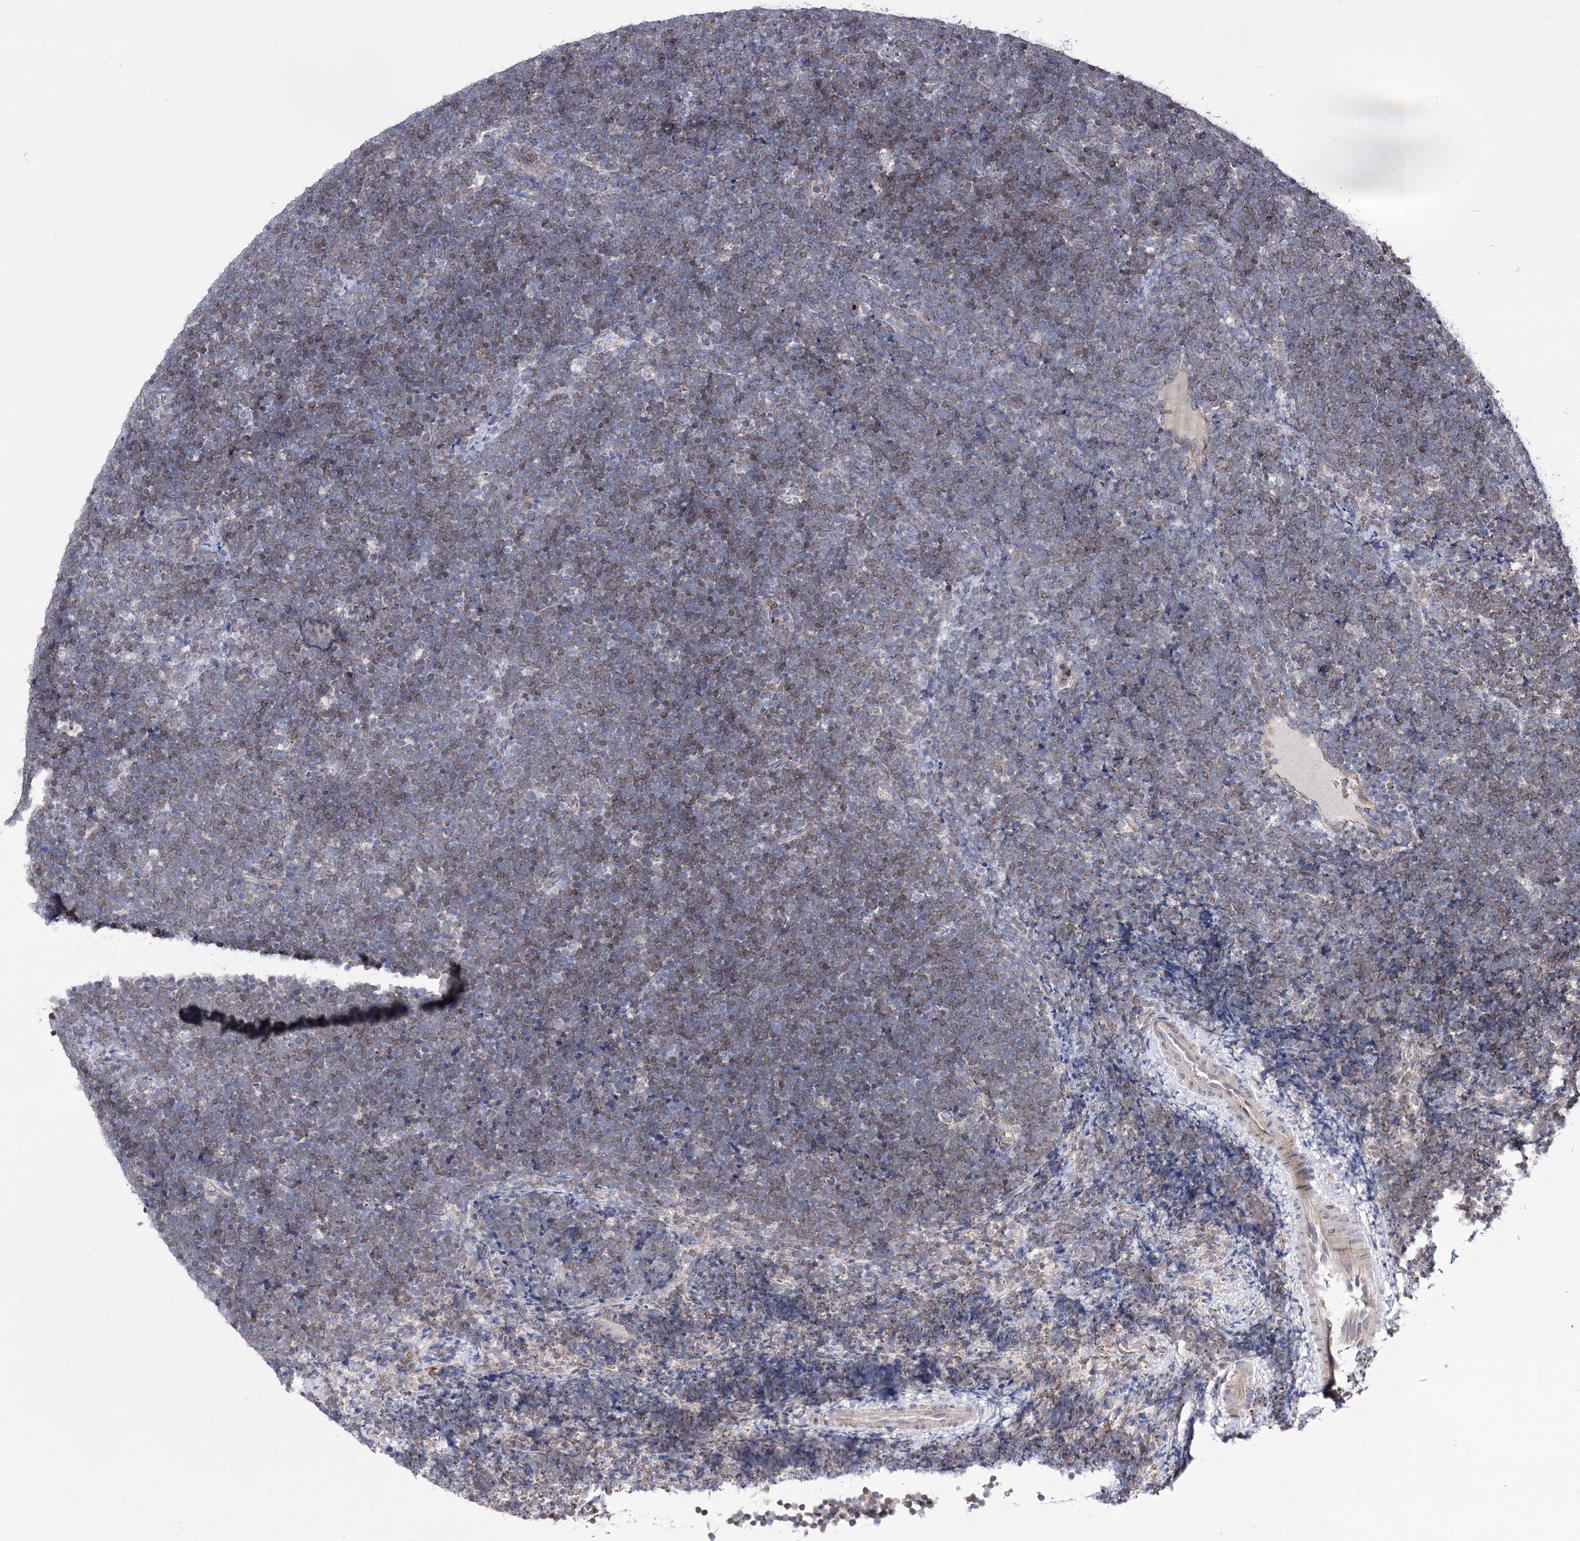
{"staining": {"intensity": "weak", "quantity": "<25%", "location": "cytoplasmic/membranous"}, "tissue": "lymphoma", "cell_type": "Tumor cells", "image_type": "cancer", "snomed": [{"axis": "morphology", "description": "Malignant lymphoma, non-Hodgkin's type, High grade"}, {"axis": "topography", "description": "Lymph node"}], "caption": "There is no significant positivity in tumor cells of lymphoma.", "gene": "OSBPL5", "patient": {"sex": "male", "age": 13}}